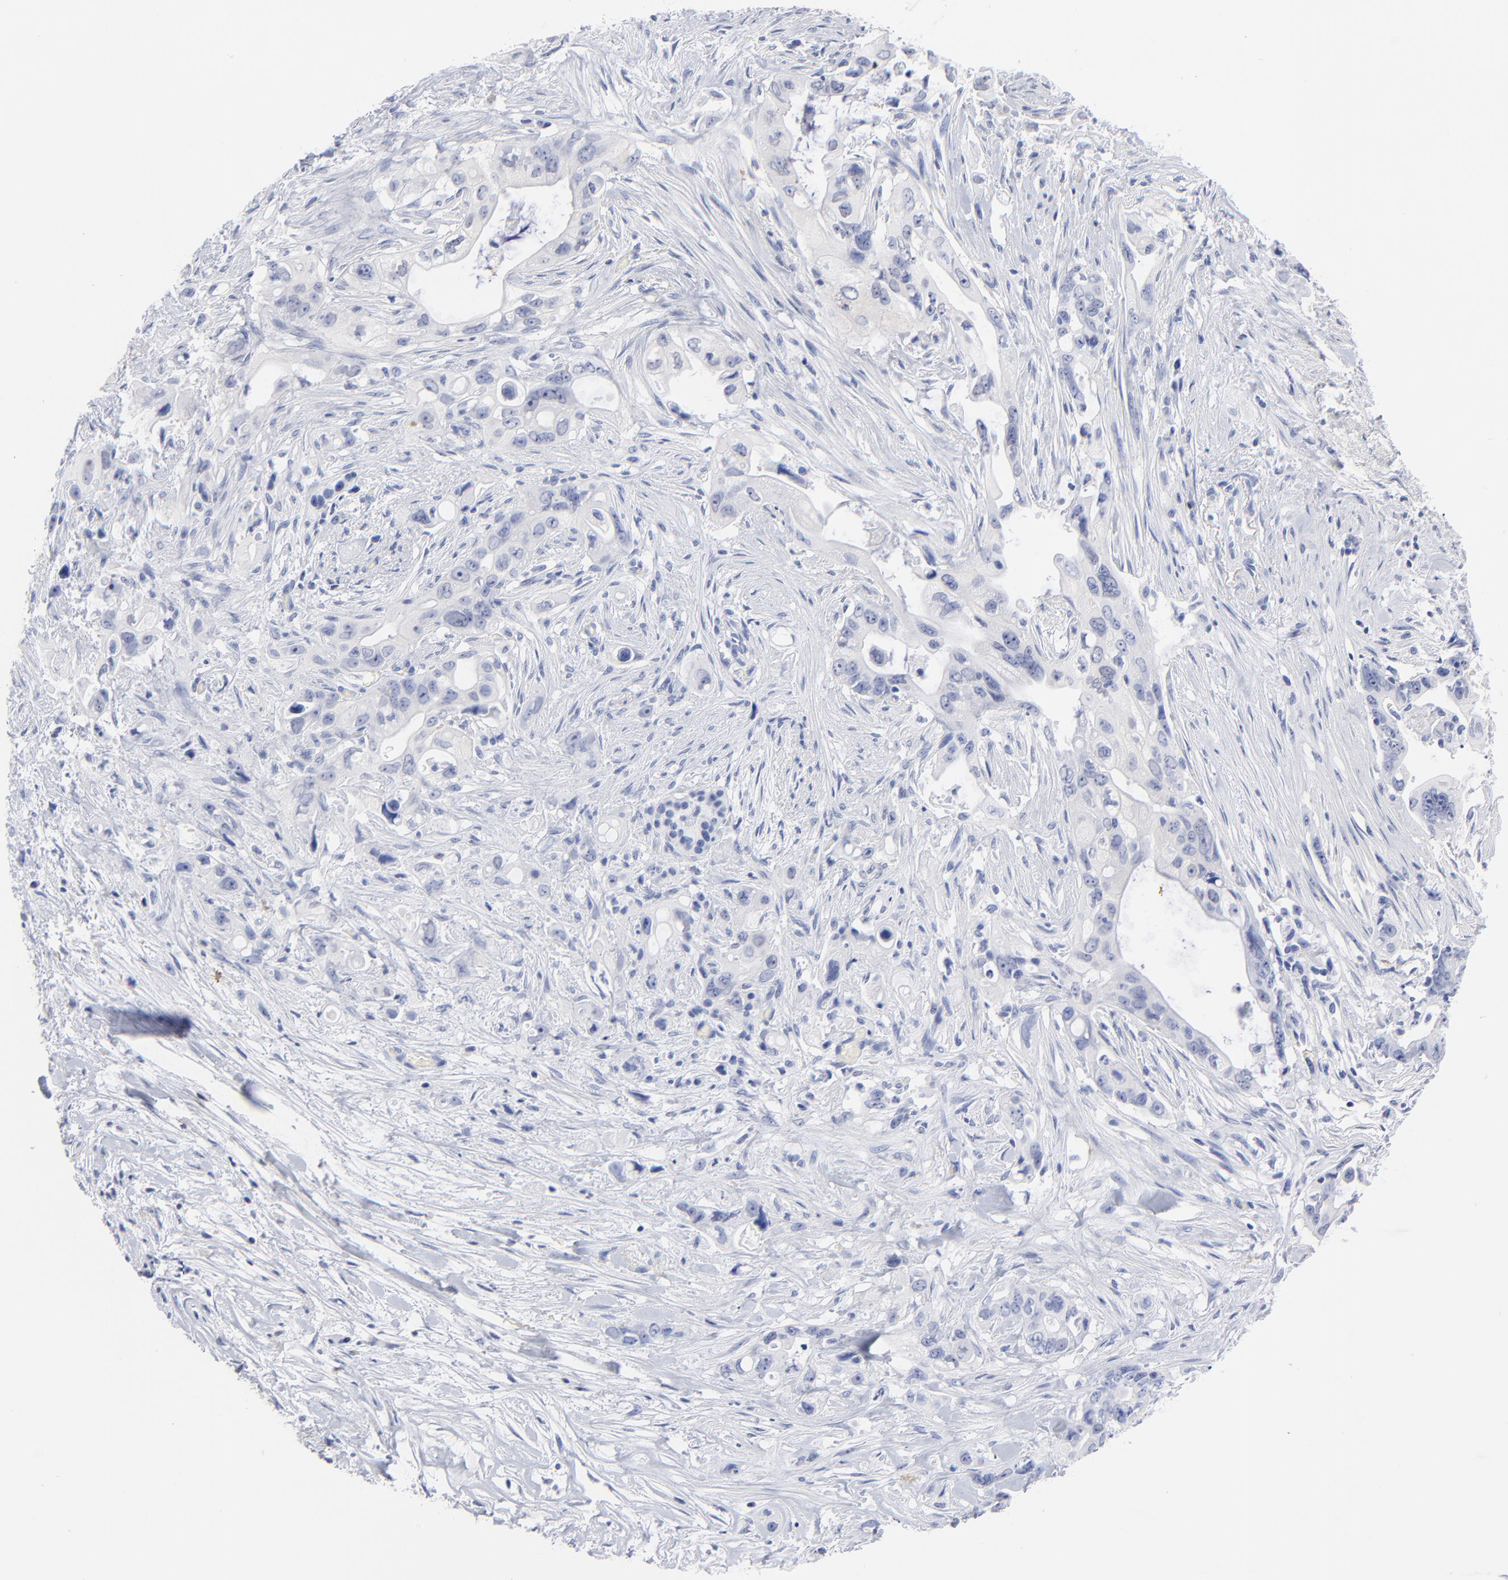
{"staining": {"intensity": "negative", "quantity": "none", "location": "none"}, "tissue": "pancreatic cancer", "cell_type": "Tumor cells", "image_type": "cancer", "snomed": [{"axis": "morphology", "description": "Normal tissue, NOS"}, {"axis": "topography", "description": "Pancreas"}], "caption": "There is no significant positivity in tumor cells of pancreatic cancer.", "gene": "ACY1", "patient": {"sex": "male", "age": 42}}